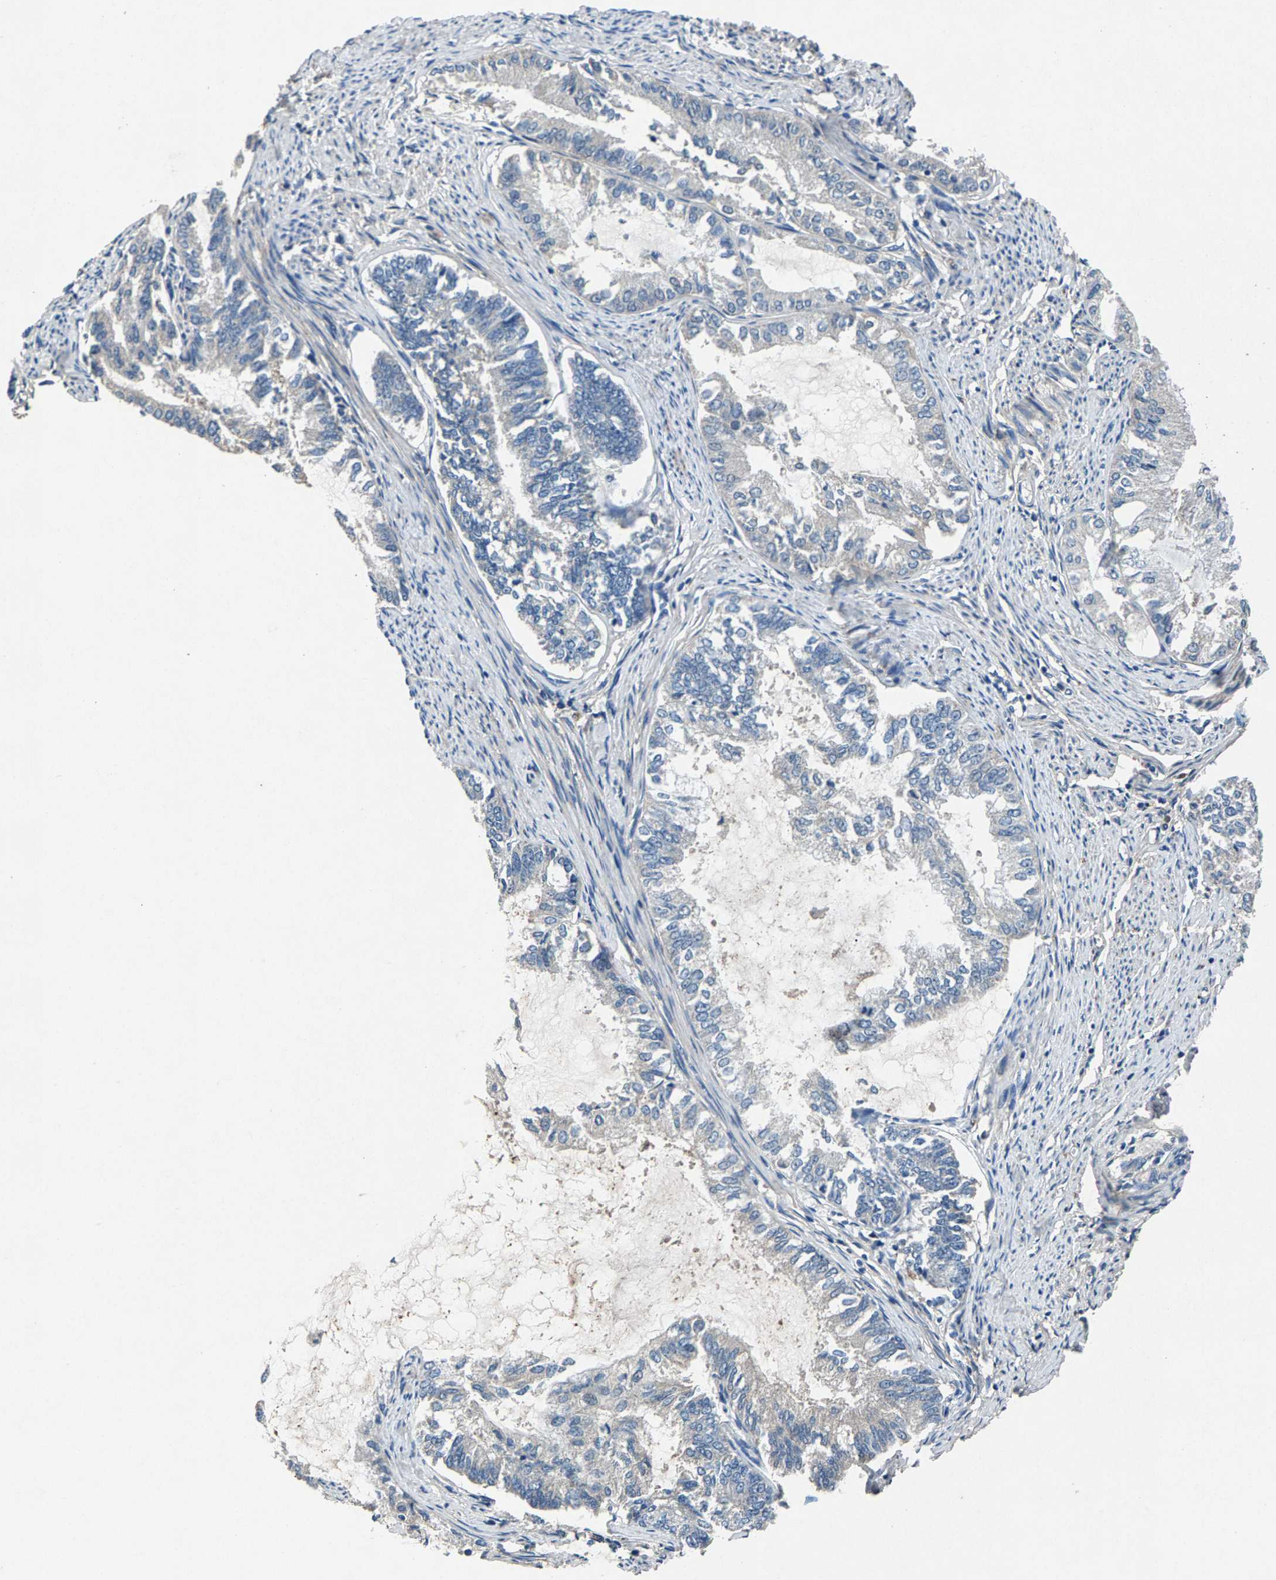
{"staining": {"intensity": "negative", "quantity": "none", "location": "none"}, "tissue": "endometrial cancer", "cell_type": "Tumor cells", "image_type": "cancer", "snomed": [{"axis": "morphology", "description": "Adenocarcinoma, NOS"}, {"axis": "topography", "description": "Endometrium"}], "caption": "Adenocarcinoma (endometrial) stained for a protein using IHC exhibits no staining tumor cells.", "gene": "PRXL2C", "patient": {"sex": "female", "age": 86}}